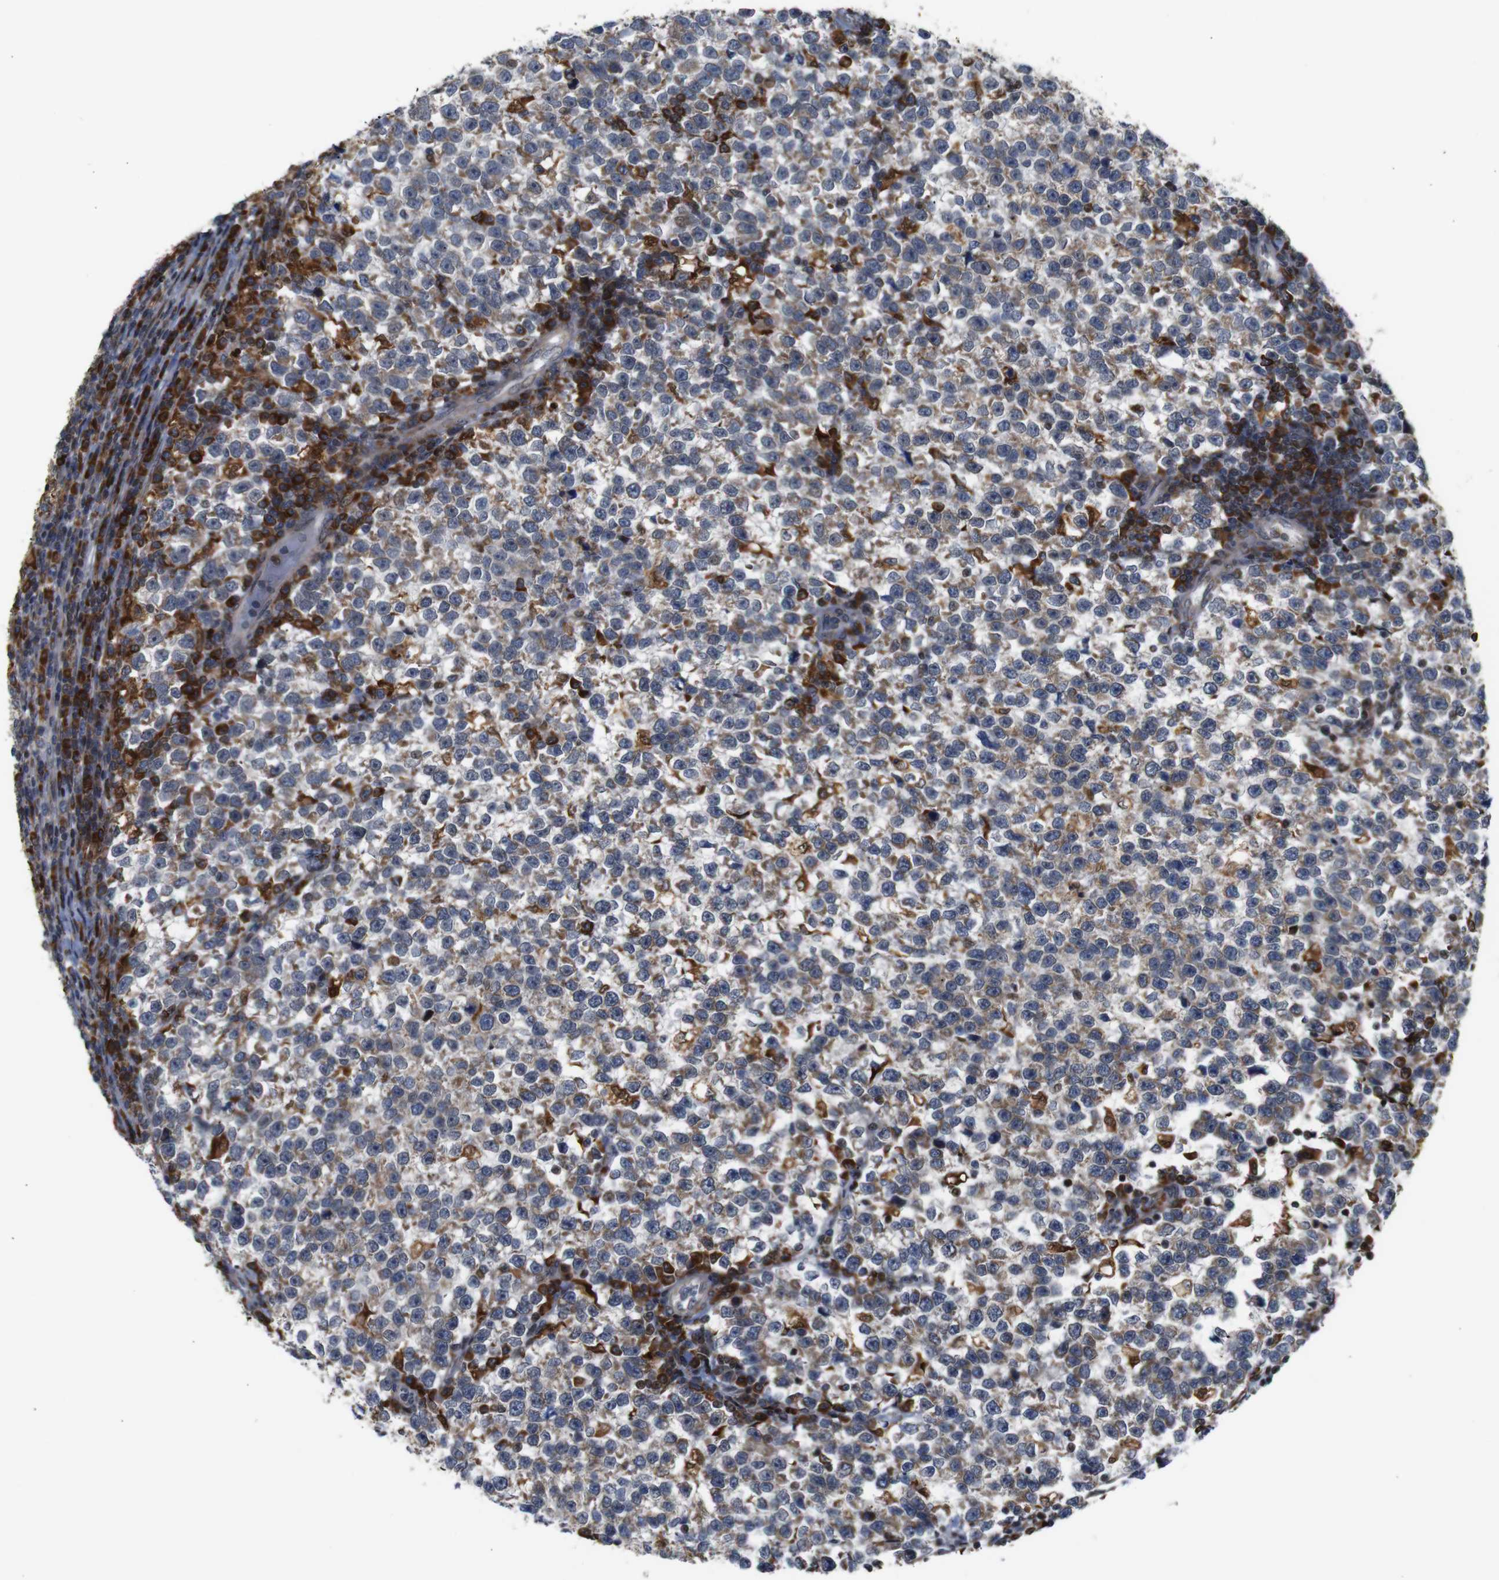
{"staining": {"intensity": "weak", "quantity": "25%-75%", "location": "cytoplasmic/membranous"}, "tissue": "testis cancer", "cell_type": "Tumor cells", "image_type": "cancer", "snomed": [{"axis": "morphology", "description": "Normal tissue, NOS"}, {"axis": "morphology", "description": "Seminoma, NOS"}, {"axis": "topography", "description": "Testis"}], "caption": "A photomicrograph of testis cancer stained for a protein reveals weak cytoplasmic/membranous brown staining in tumor cells.", "gene": "PTPN1", "patient": {"sex": "male", "age": 43}}